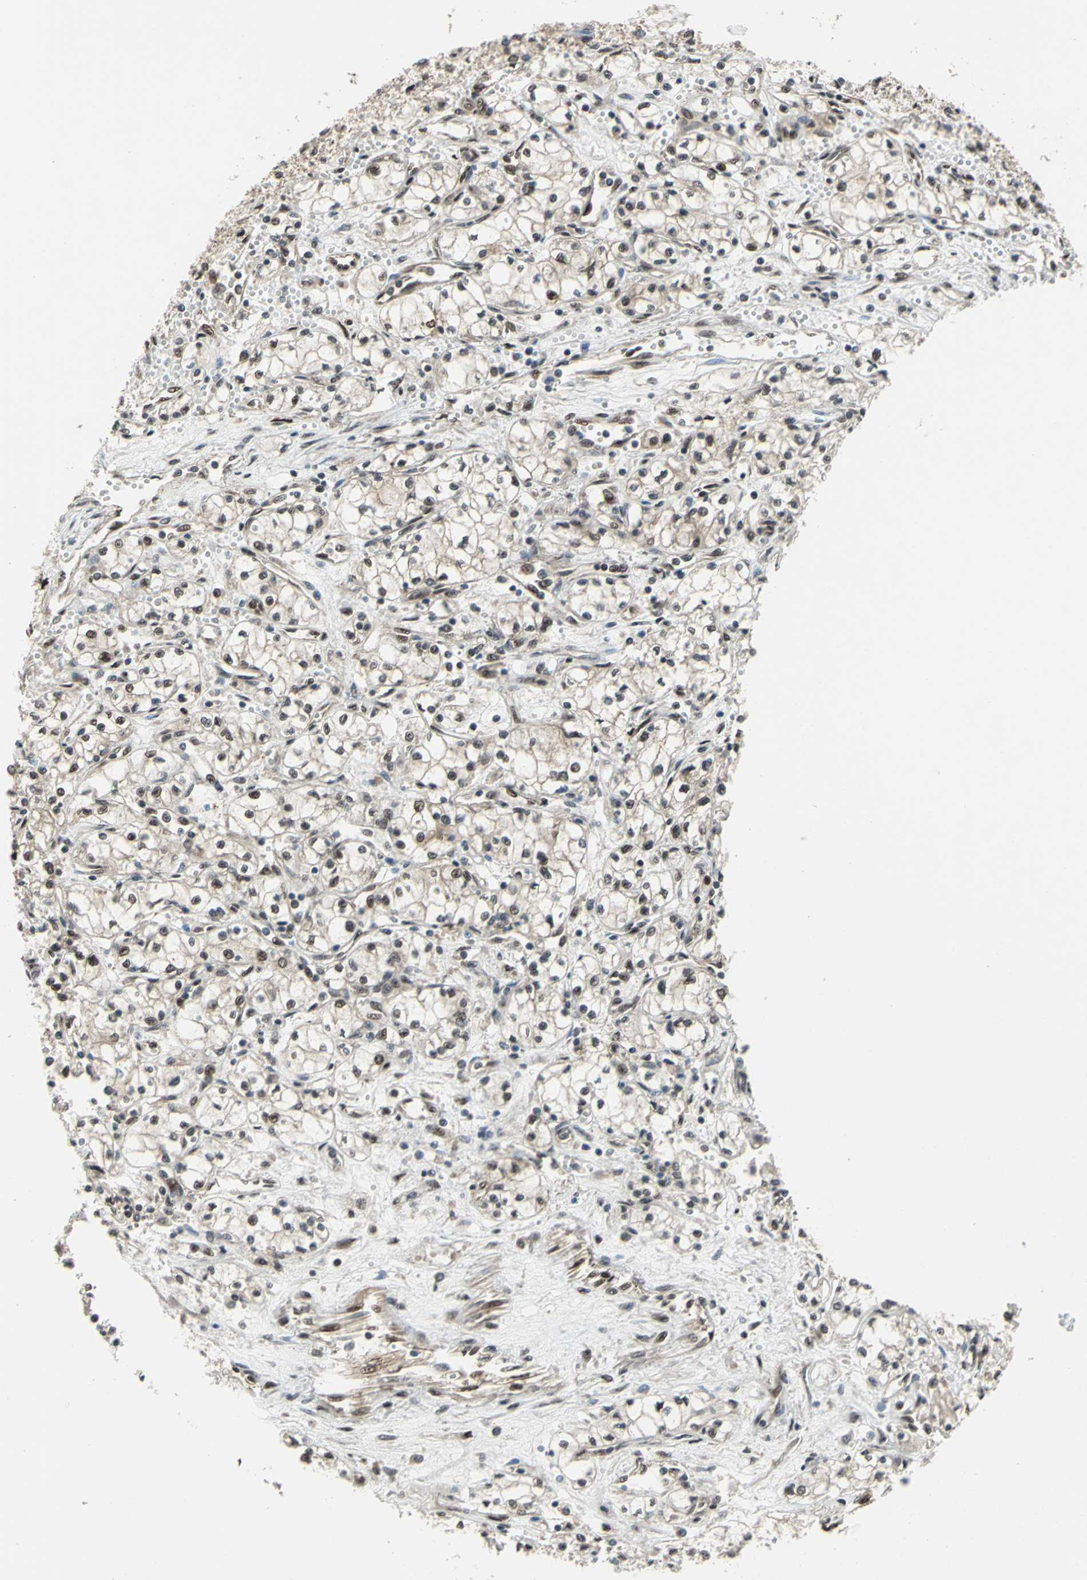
{"staining": {"intensity": "weak", "quantity": "25%-75%", "location": "cytoplasmic/membranous,nuclear"}, "tissue": "renal cancer", "cell_type": "Tumor cells", "image_type": "cancer", "snomed": [{"axis": "morphology", "description": "Normal tissue, NOS"}, {"axis": "morphology", "description": "Adenocarcinoma, NOS"}, {"axis": "topography", "description": "Kidney"}], "caption": "Protein staining of renal cancer tissue displays weak cytoplasmic/membranous and nuclear positivity in approximately 25%-75% of tumor cells.", "gene": "COPS5", "patient": {"sex": "male", "age": 59}}